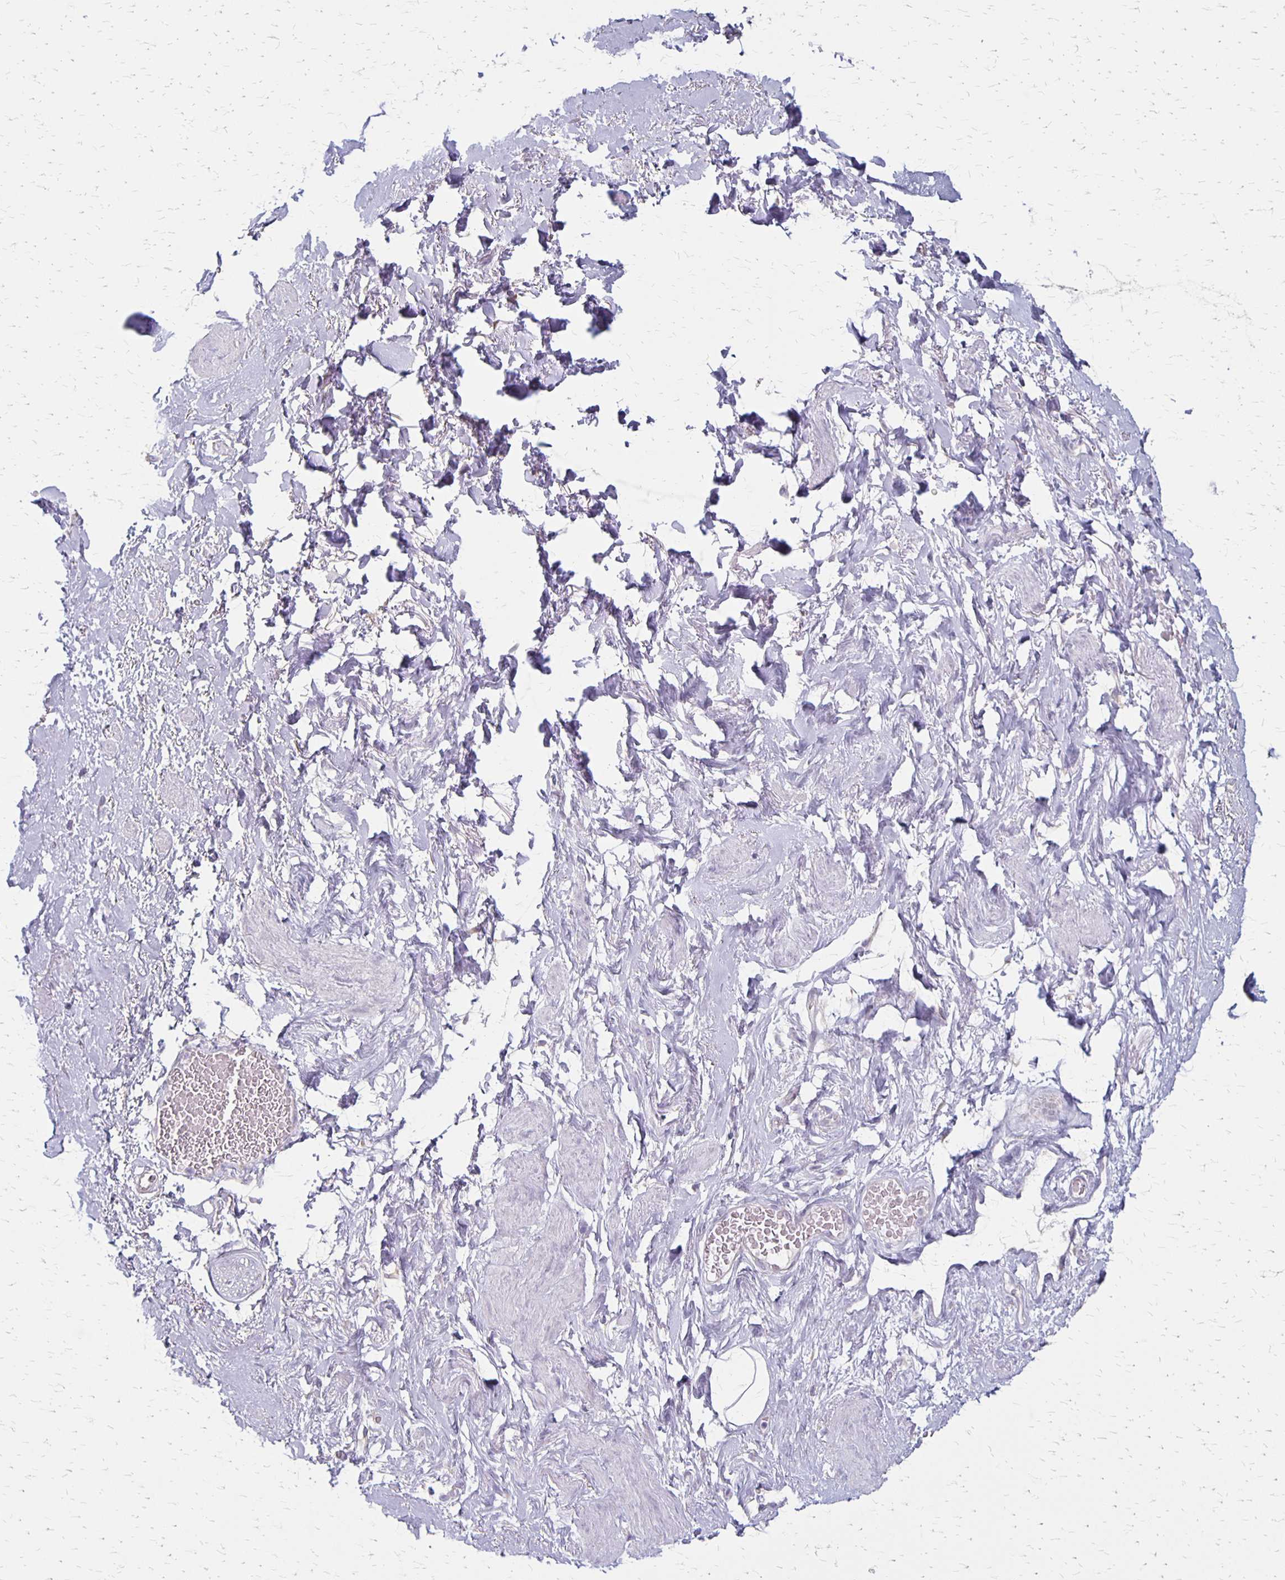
{"staining": {"intensity": "negative", "quantity": "none", "location": "none"}, "tissue": "adipose tissue", "cell_type": "Adipocytes", "image_type": "normal", "snomed": [{"axis": "morphology", "description": "Normal tissue, NOS"}, {"axis": "topography", "description": "Vagina"}, {"axis": "topography", "description": "Peripheral nerve tissue"}], "caption": "A high-resolution micrograph shows immunohistochemistry staining of normal adipose tissue, which reveals no significant positivity in adipocytes.", "gene": "HOMER1", "patient": {"sex": "female", "age": 71}}